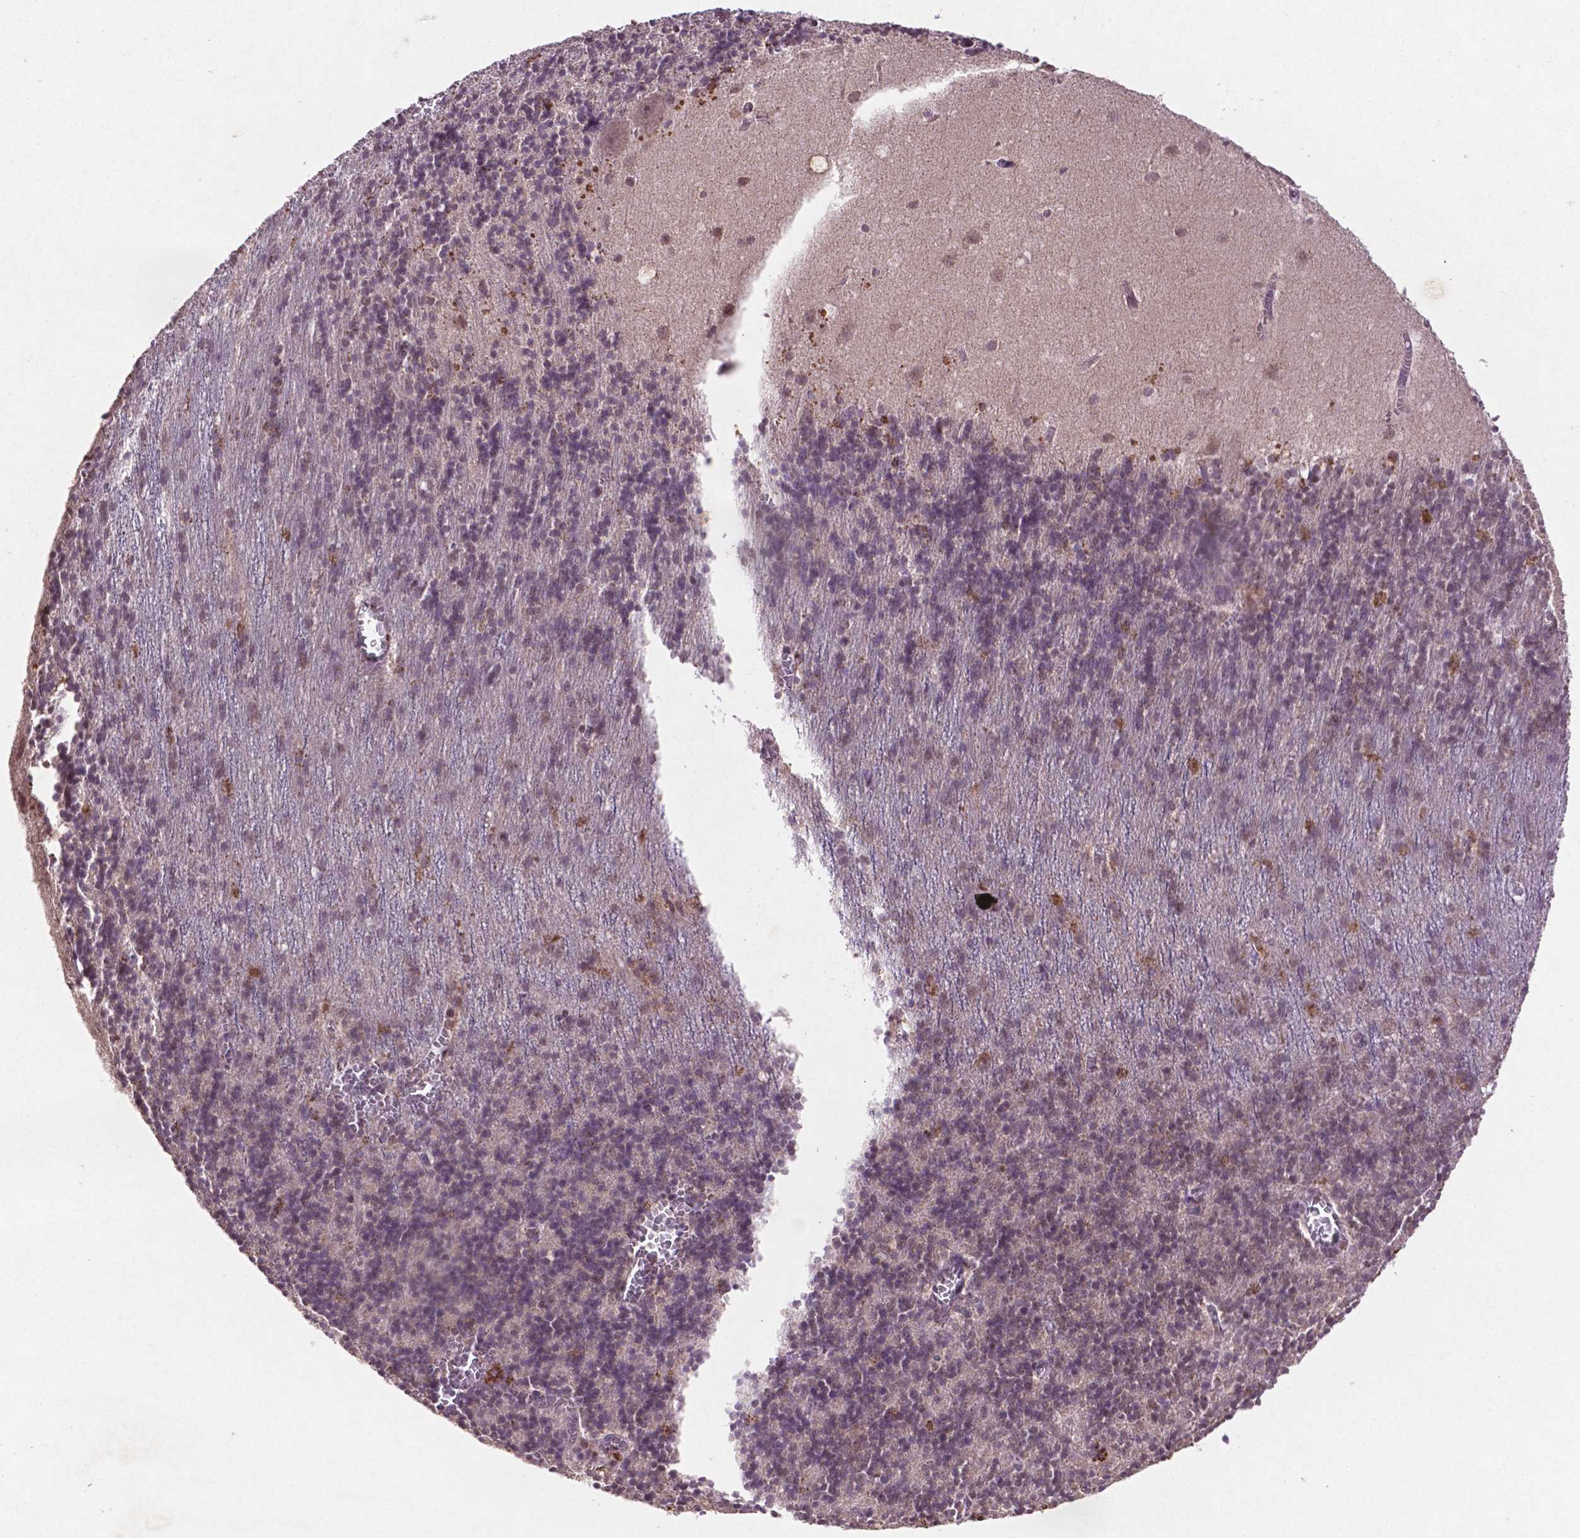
{"staining": {"intensity": "negative", "quantity": "none", "location": "none"}, "tissue": "cerebellum", "cell_type": "Cells in granular layer", "image_type": "normal", "snomed": [{"axis": "morphology", "description": "Normal tissue, NOS"}, {"axis": "topography", "description": "Cerebellum"}], "caption": "This is a micrograph of immunohistochemistry staining of benign cerebellum, which shows no positivity in cells in granular layer.", "gene": "GLRX", "patient": {"sex": "male", "age": 70}}